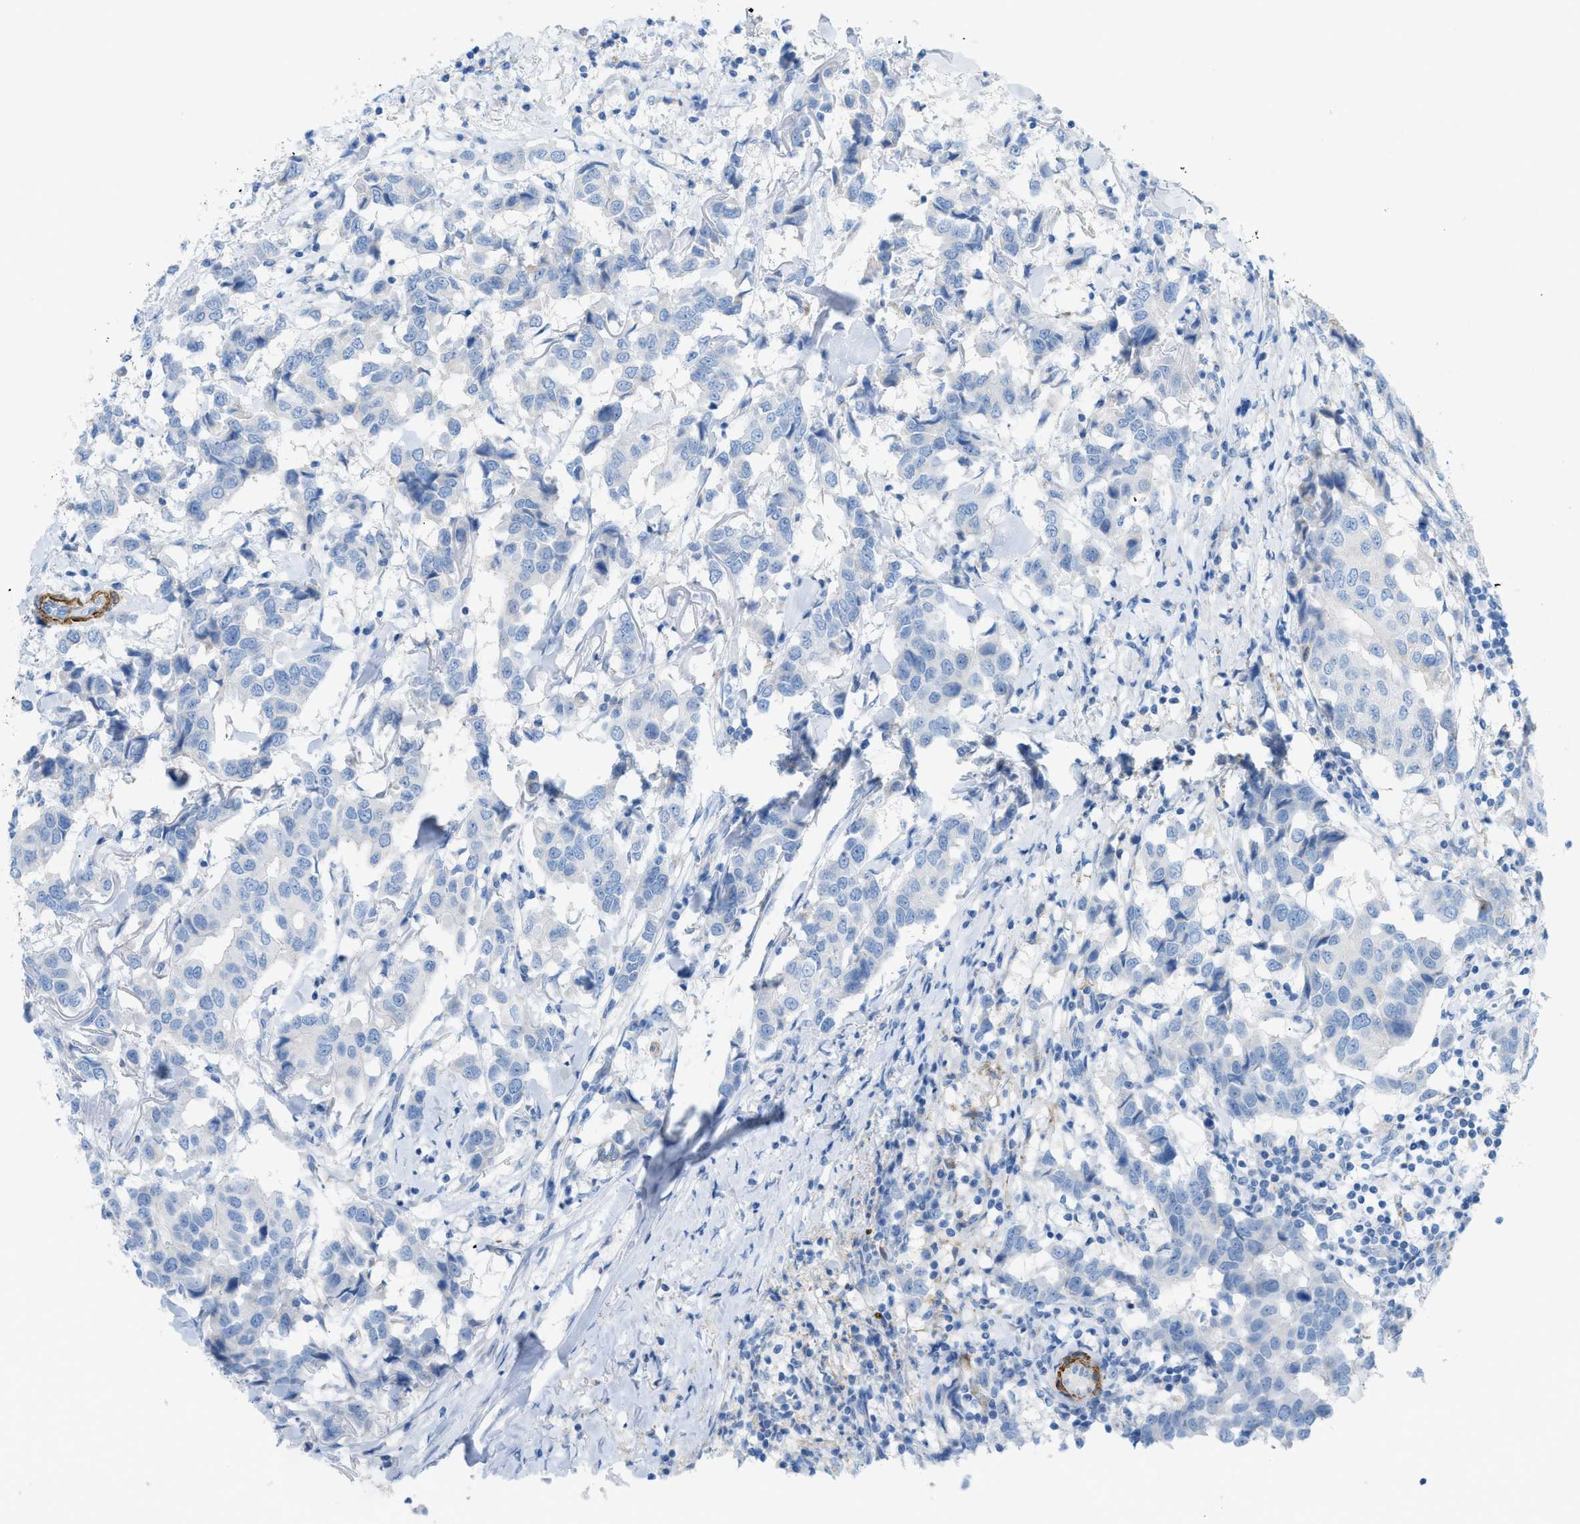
{"staining": {"intensity": "negative", "quantity": "none", "location": "none"}, "tissue": "breast cancer", "cell_type": "Tumor cells", "image_type": "cancer", "snomed": [{"axis": "morphology", "description": "Duct carcinoma"}, {"axis": "topography", "description": "Breast"}], "caption": "The immunohistochemistry (IHC) photomicrograph has no significant staining in tumor cells of breast cancer tissue. (DAB (3,3'-diaminobenzidine) IHC visualized using brightfield microscopy, high magnification).", "gene": "MYH11", "patient": {"sex": "female", "age": 80}}